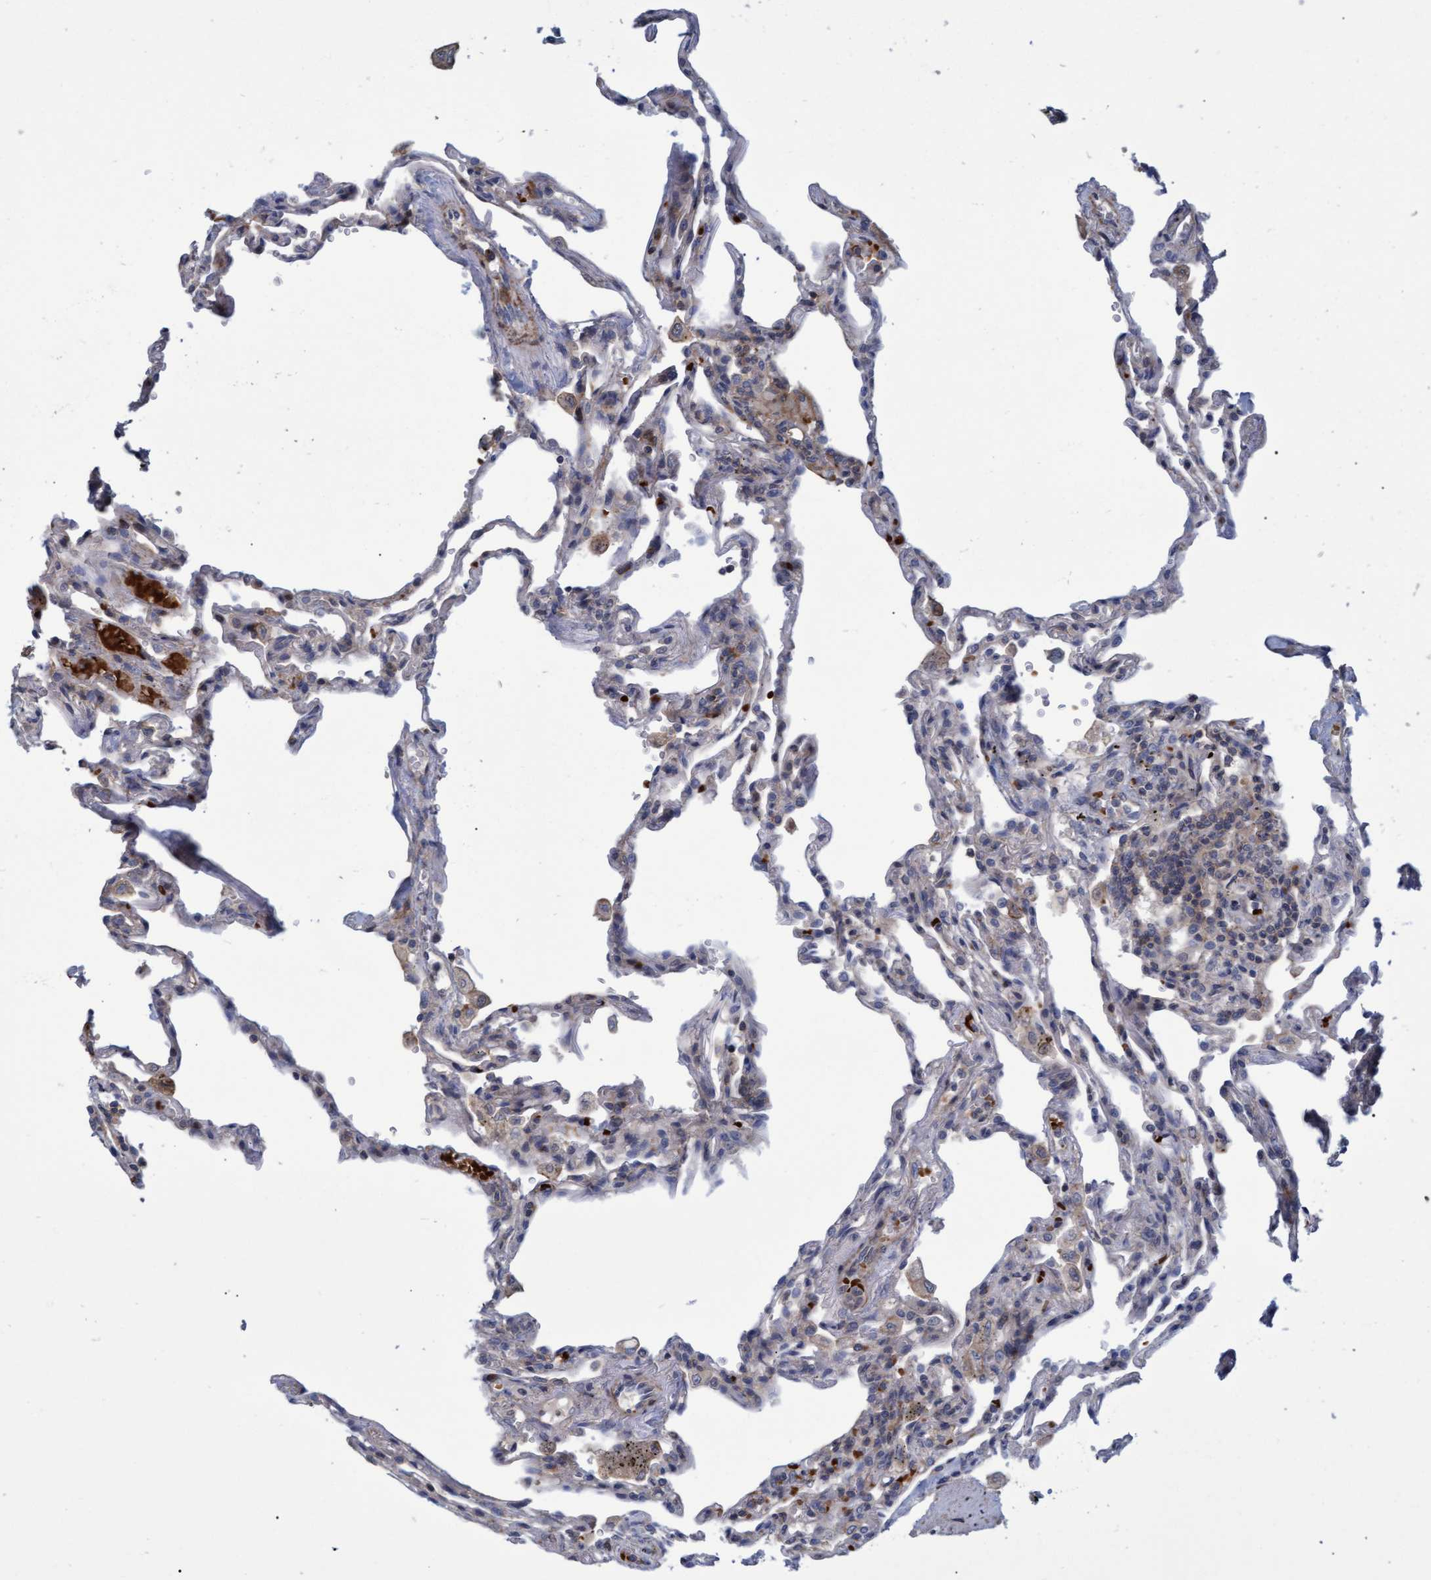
{"staining": {"intensity": "weak", "quantity": "<25%", "location": "cytoplasmic/membranous"}, "tissue": "lung", "cell_type": "Alveolar cells", "image_type": "normal", "snomed": [{"axis": "morphology", "description": "Normal tissue, NOS"}, {"axis": "topography", "description": "Lung"}], "caption": "The photomicrograph reveals no staining of alveolar cells in normal lung. (Immunohistochemistry, brightfield microscopy, high magnification).", "gene": "NAA15", "patient": {"sex": "male", "age": 59}}